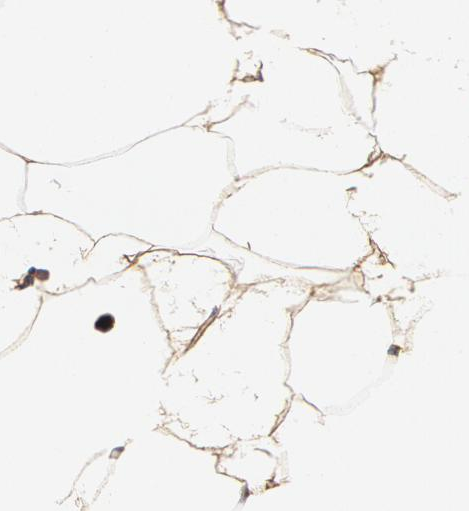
{"staining": {"intensity": "moderate", "quantity": ">75%", "location": "cytoplasmic/membranous"}, "tissue": "adipose tissue", "cell_type": "Adipocytes", "image_type": "normal", "snomed": [{"axis": "morphology", "description": "Normal tissue, NOS"}, {"axis": "morphology", "description": "Duct carcinoma"}, {"axis": "topography", "description": "Breast"}, {"axis": "topography", "description": "Adipose tissue"}], "caption": "The image shows staining of unremarkable adipose tissue, revealing moderate cytoplasmic/membranous protein expression (brown color) within adipocytes.", "gene": "TTR", "patient": {"sex": "female", "age": 37}}